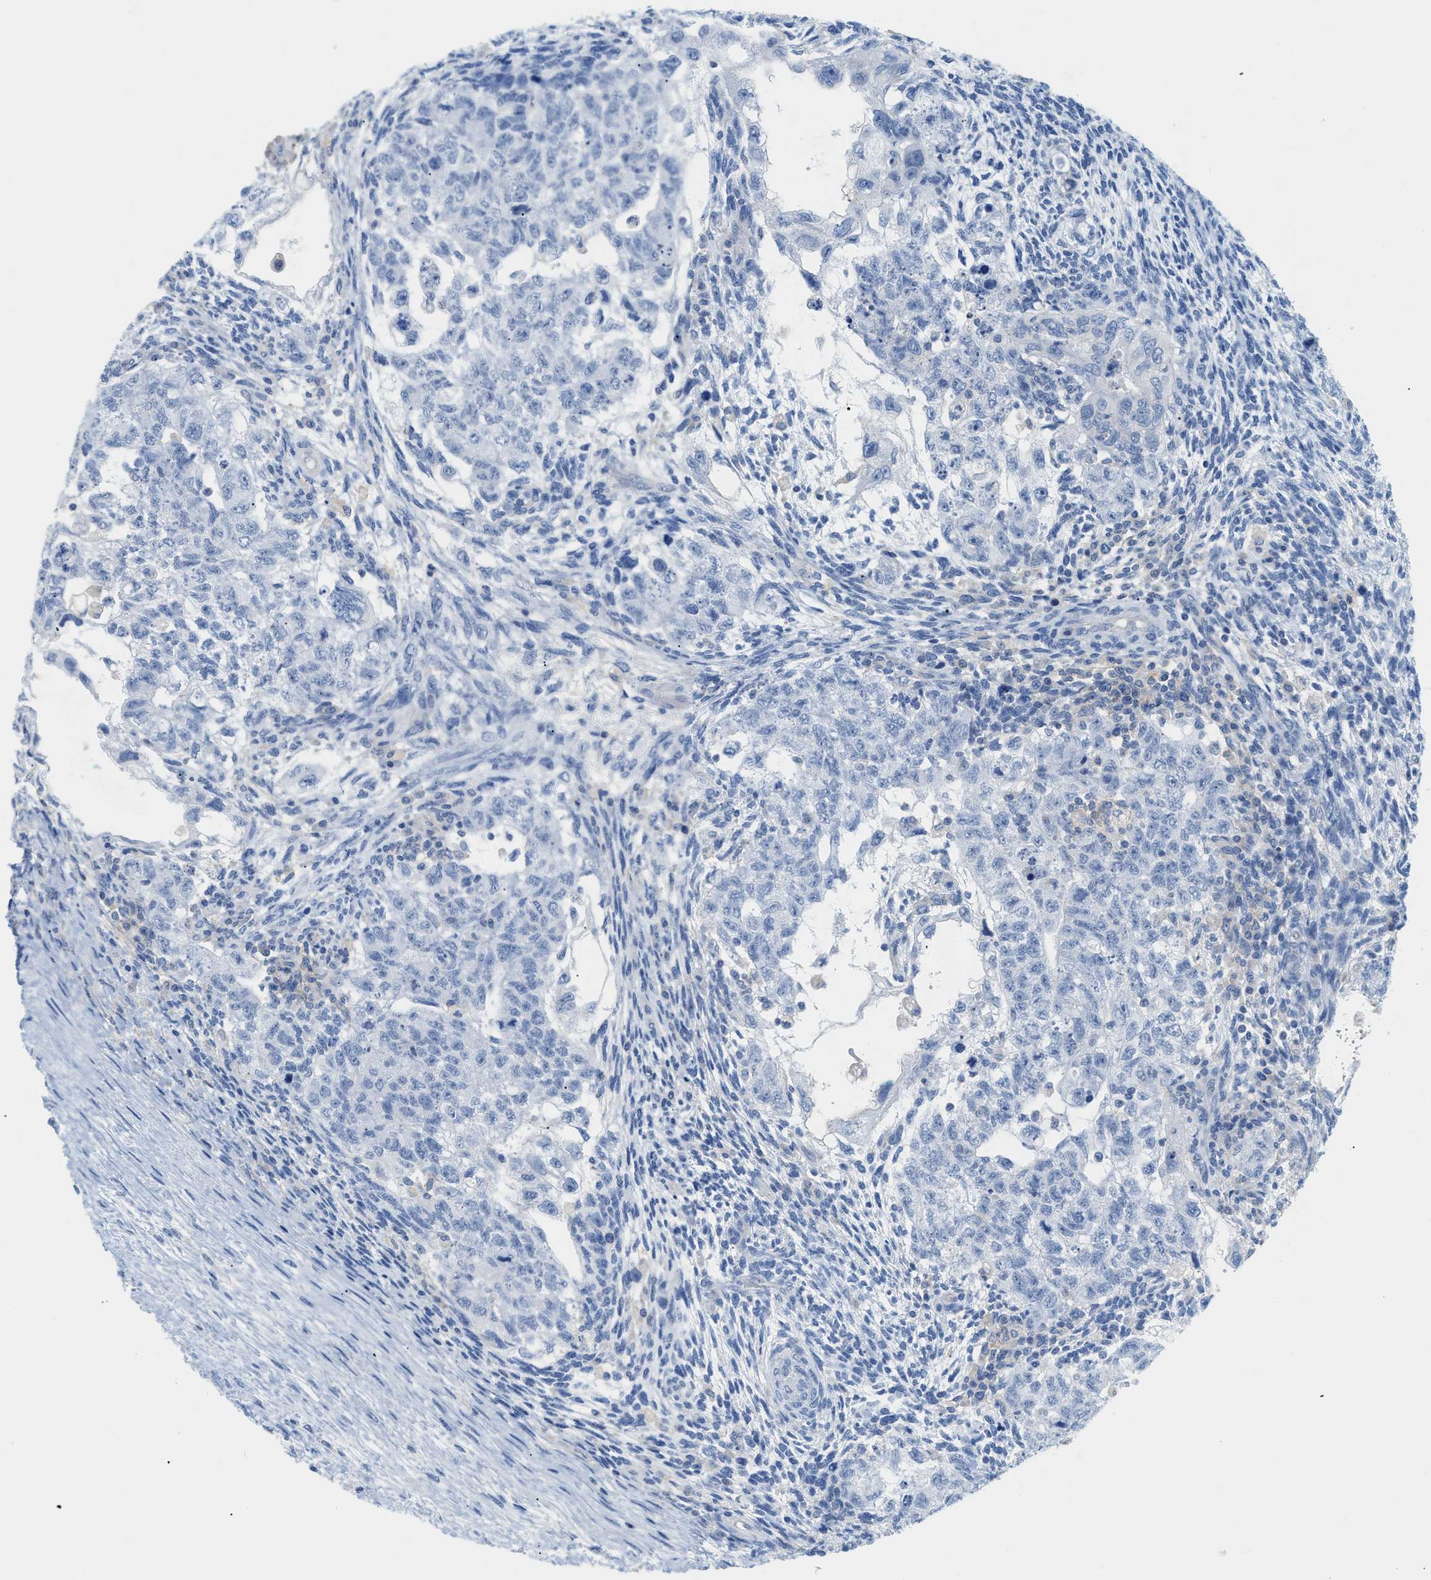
{"staining": {"intensity": "negative", "quantity": "none", "location": "none"}, "tissue": "testis cancer", "cell_type": "Tumor cells", "image_type": "cancer", "snomed": [{"axis": "morphology", "description": "Normal tissue, NOS"}, {"axis": "morphology", "description": "Carcinoma, Embryonal, NOS"}, {"axis": "topography", "description": "Testis"}], "caption": "This histopathology image is of testis cancer stained with immunohistochemistry (IHC) to label a protein in brown with the nuclei are counter-stained blue. There is no expression in tumor cells.", "gene": "PAPPA", "patient": {"sex": "male", "age": 36}}